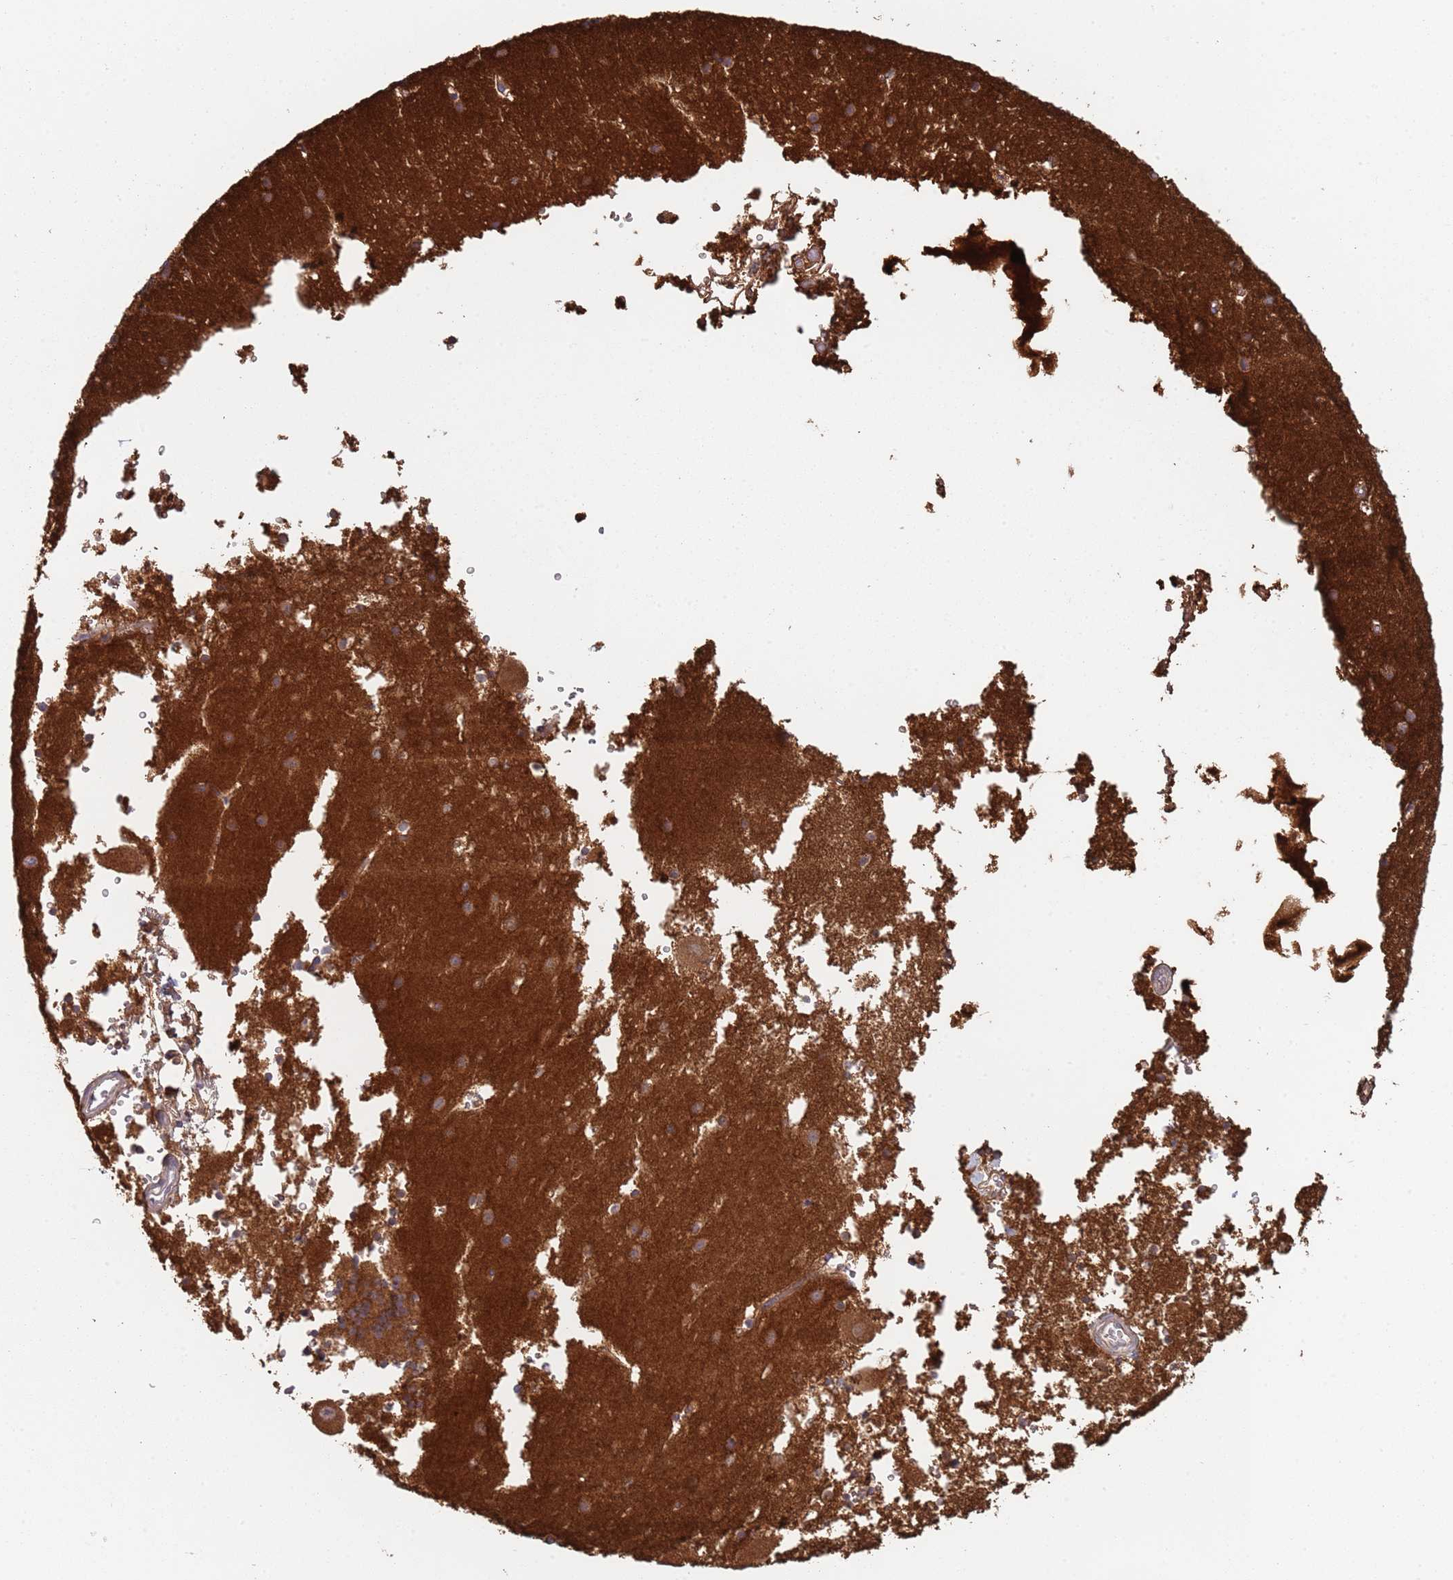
{"staining": {"intensity": "moderate", "quantity": ">75%", "location": "cytoplasmic/membranous"}, "tissue": "cerebellum", "cell_type": "Cells in granular layer", "image_type": "normal", "snomed": [{"axis": "morphology", "description": "Normal tissue, NOS"}, {"axis": "topography", "description": "Cerebellum"}], "caption": "An immunohistochemistry (IHC) image of normal tissue is shown. Protein staining in brown labels moderate cytoplasmic/membranous positivity in cerebellum within cells in granular layer. The protein is shown in brown color, while the nuclei are stained blue.", "gene": "GDI1", "patient": {"sex": "male", "age": 54}}